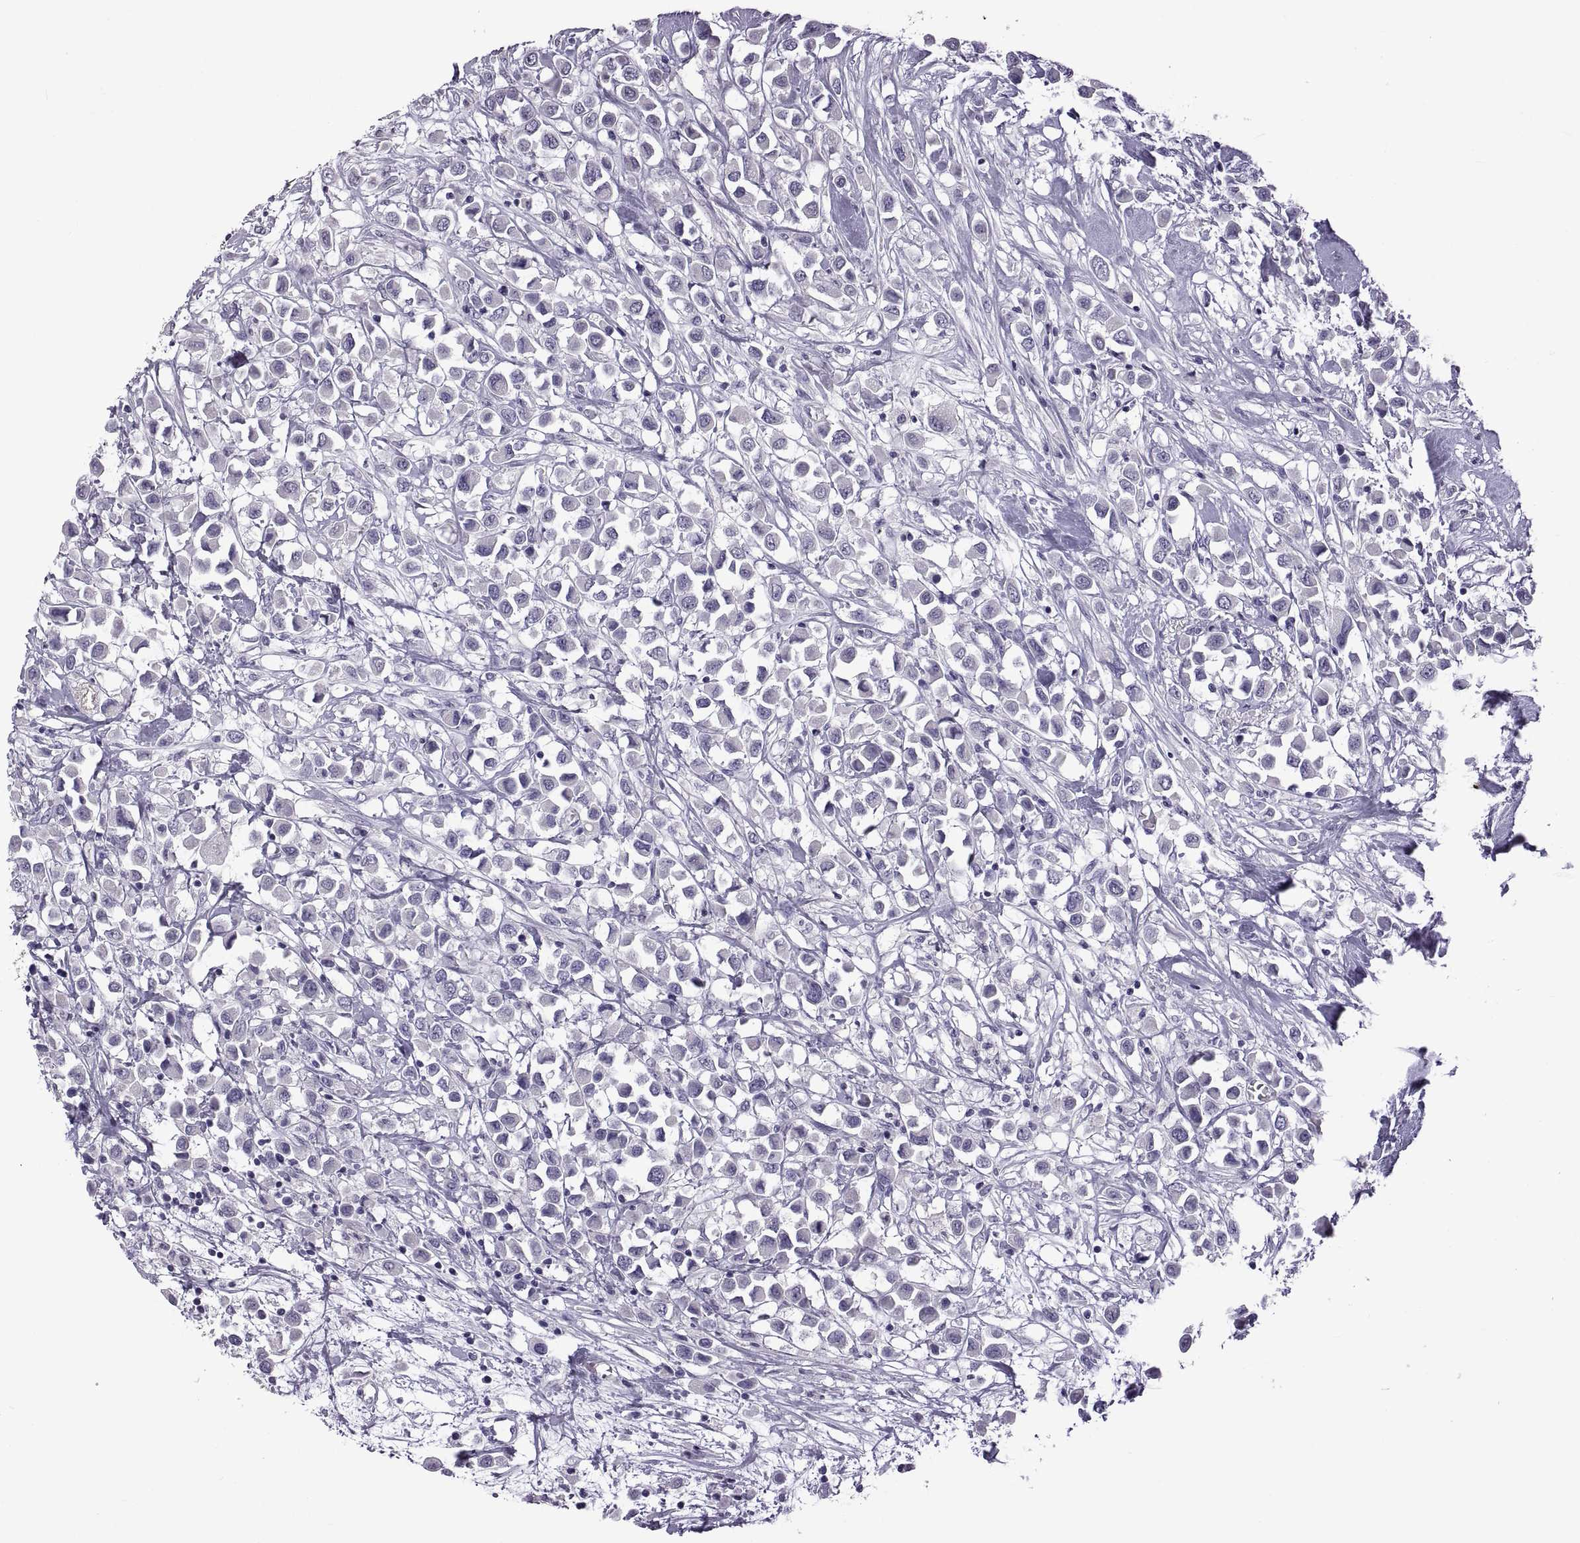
{"staining": {"intensity": "negative", "quantity": "none", "location": "none"}, "tissue": "breast cancer", "cell_type": "Tumor cells", "image_type": "cancer", "snomed": [{"axis": "morphology", "description": "Duct carcinoma"}, {"axis": "topography", "description": "Breast"}], "caption": "Tumor cells are negative for brown protein staining in infiltrating ductal carcinoma (breast).", "gene": "RDM1", "patient": {"sex": "female", "age": 61}}